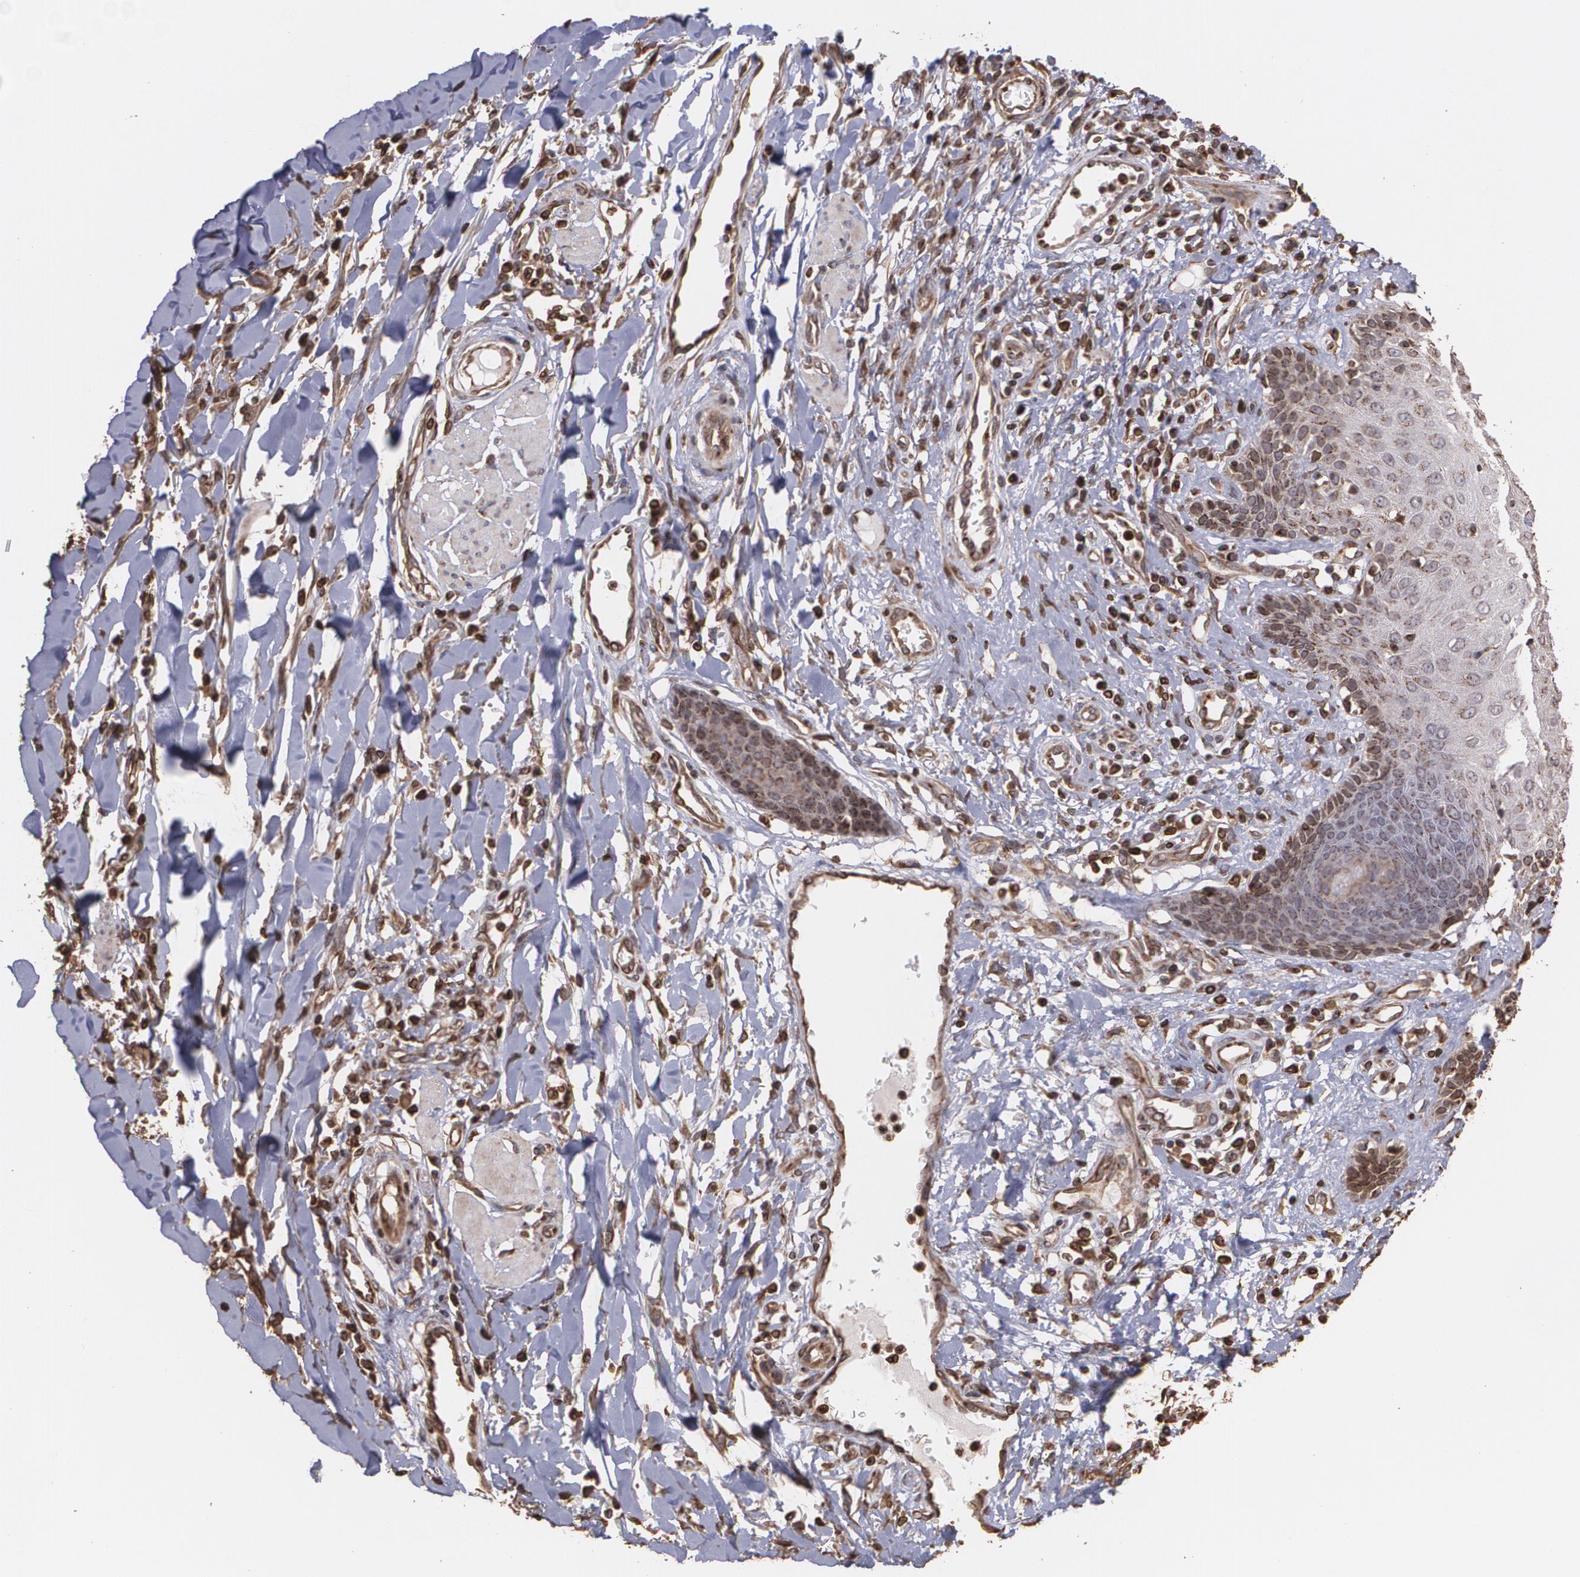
{"staining": {"intensity": "weak", "quantity": "25%-75%", "location": "cytoplasmic/membranous"}, "tissue": "skin cancer", "cell_type": "Tumor cells", "image_type": "cancer", "snomed": [{"axis": "morphology", "description": "Squamous cell carcinoma, NOS"}, {"axis": "topography", "description": "Skin"}], "caption": "The histopathology image reveals a brown stain indicating the presence of a protein in the cytoplasmic/membranous of tumor cells in skin cancer.", "gene": "TRIP11", "patient": {"sex": "female", "age": 59}}